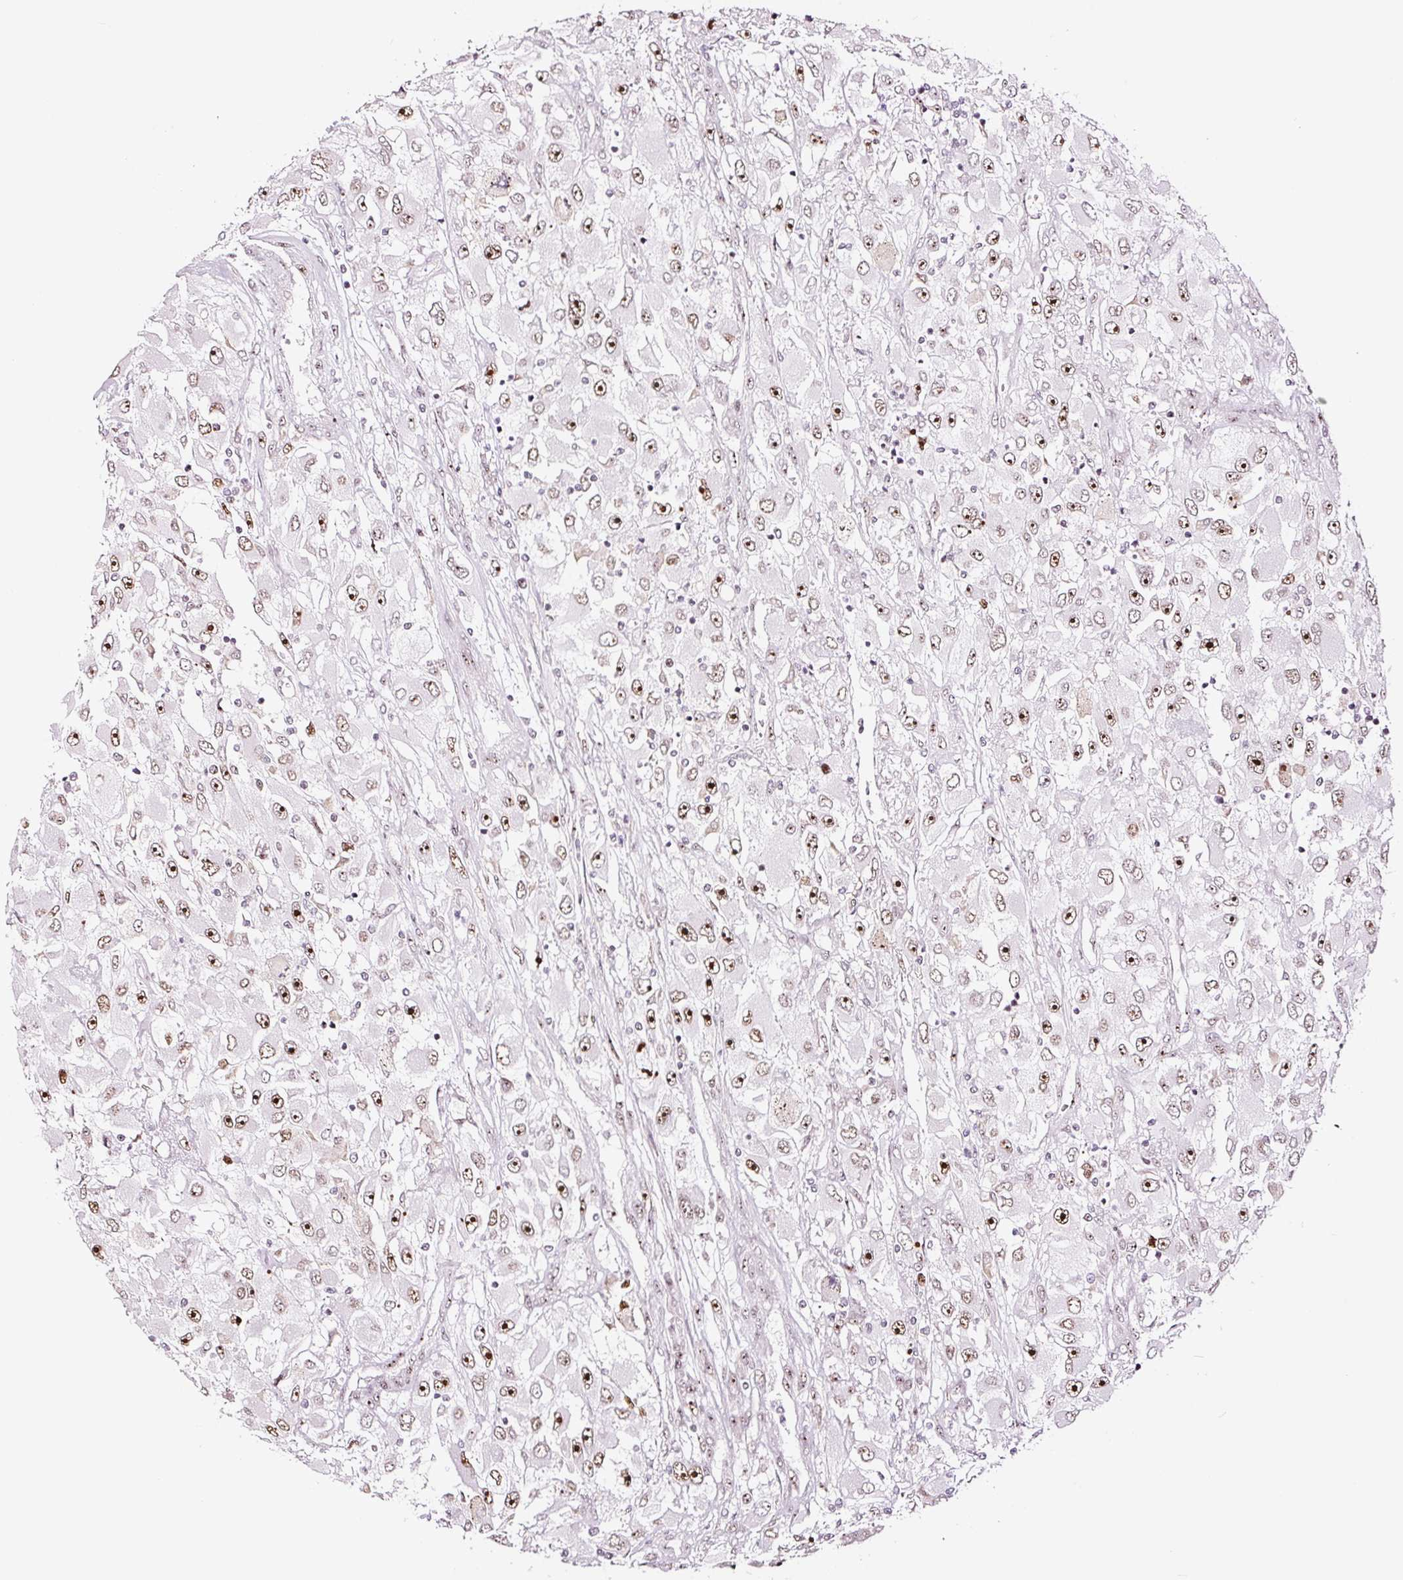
{"staining": {"intensity": "moderate", "quantity": ">75%", "location": "nuclear"}, "tissue": "renal cancer", "cell_type": "Tumor cells", "image_type": "cancer", "snomed": [{"axis": "morphology", "description": "Adenocarcinoma, NOS"}, {"axis": "topography", "description": "Kidney"}], "caption": "IHC staining of renal cancer, which shows medium levels of moderate nuclear staining in approximately >75% of tumor cells indicating moderate nuclear protein positivity. The staining was performed using DAB (brown) for protein detection and nuclei were counterstained in hematoxylin (blue).", "gene": "GNL3", "patient": {"sex": "female", "age": 52}}